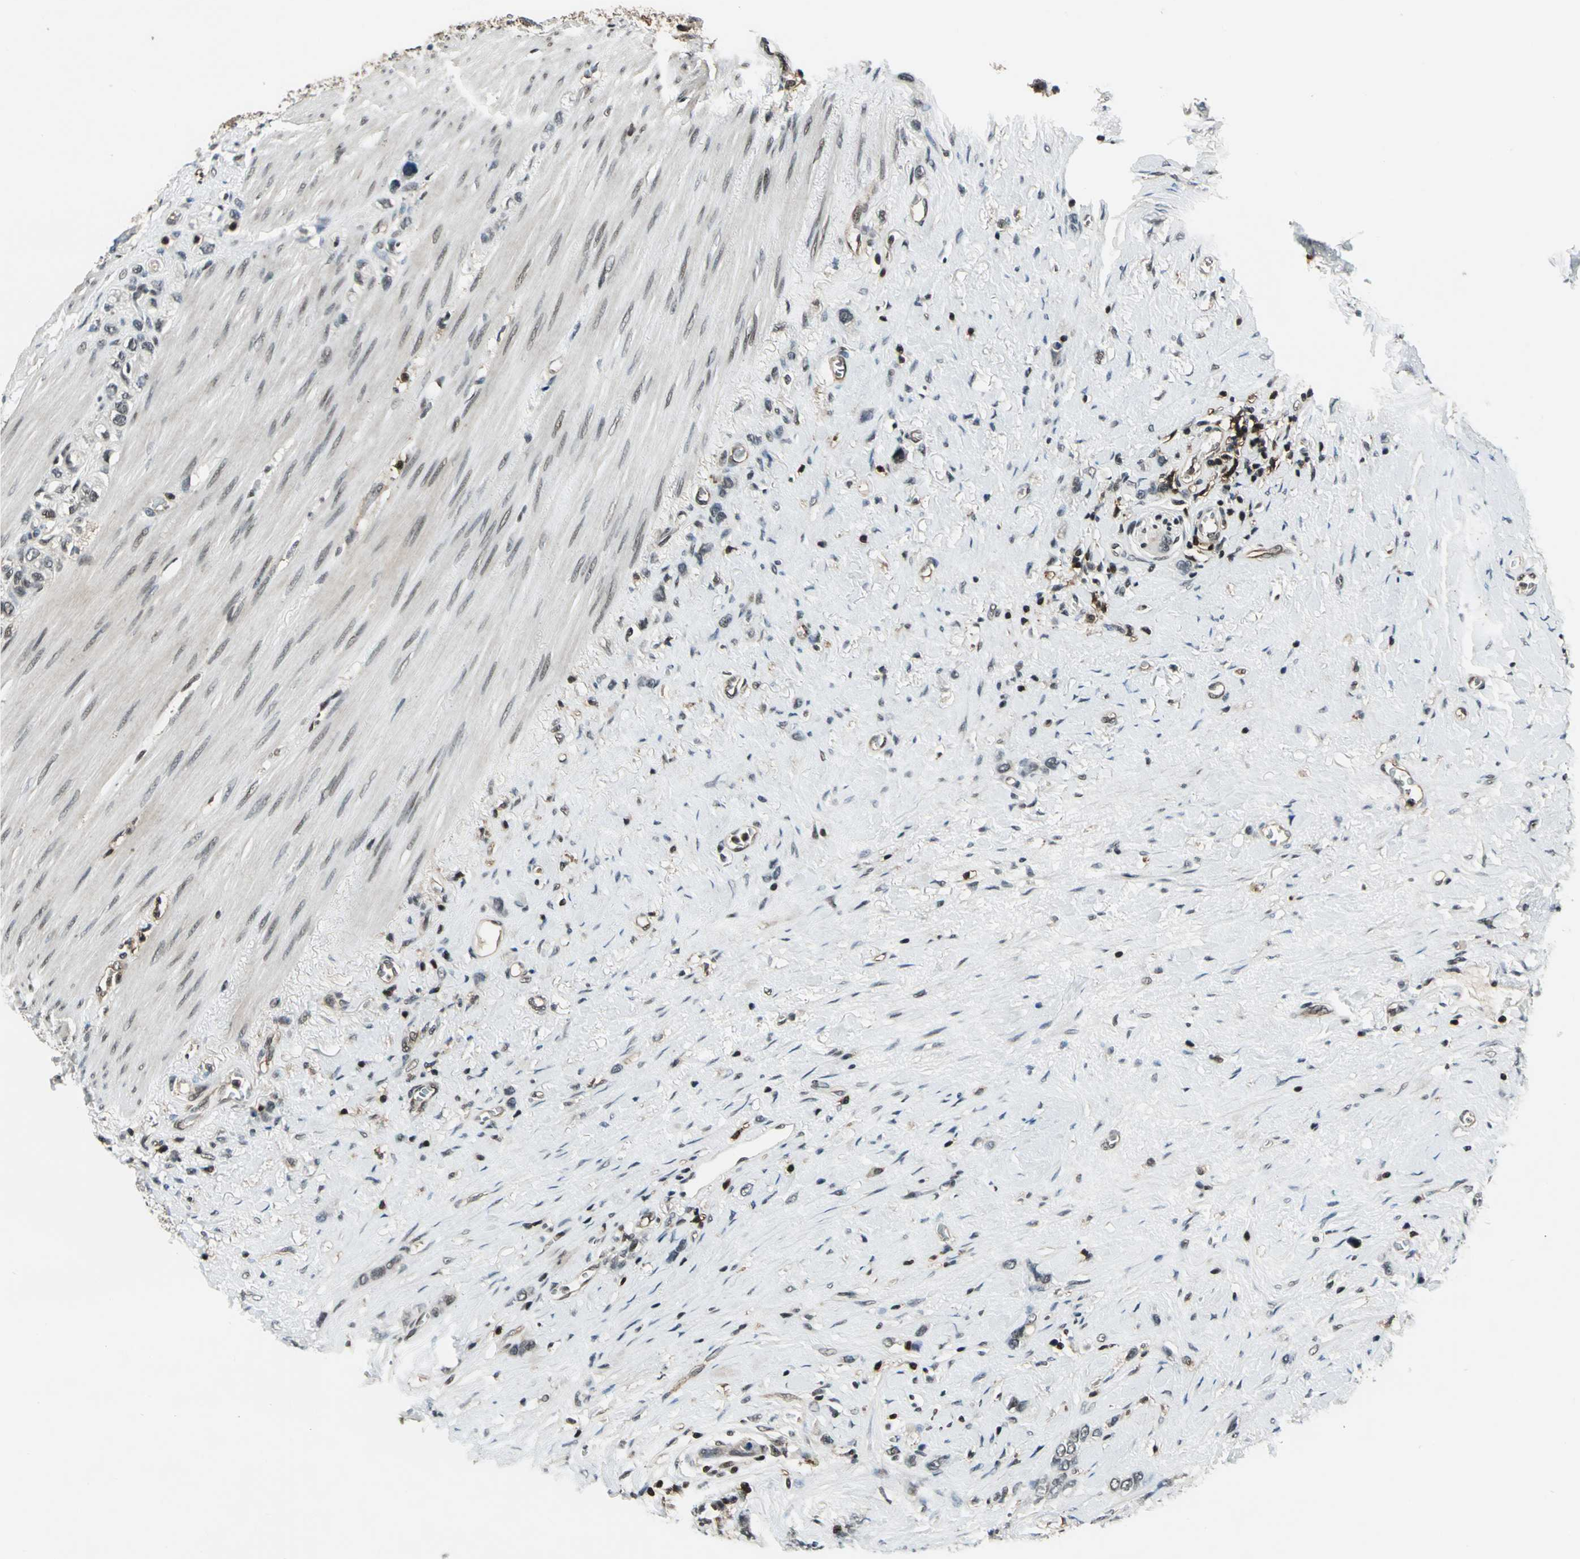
{"staining": {"intensity": "negative", "quantity": "none", "location": "none"}, "tissue": "stomach cancer", "cell_type": "Tumor cells", "image_type": "cancer", "snomed": [{"axis": "morphology", "description": "Normal tissue, NOS"}, {"axis": "morphology", "description": "Adenocarcinoma, NOS"}, {"axis": "morphology", "description": "Adenocarcinoma, High grade"}, {"axis": "topography", "description": "Stomach, upper"}, {"axis": "topography", "description": "Stomach"}], "caption": "An immunohistochemistry photomicrograph of stomach cancer is shown. There is no staining in tumor cells of stomach cancer. (Immunohistochemistry (ihc), brightfield microscopy, high magnification).", "gene": "NR2C2", "patient": {"sex": "female", "age": 65}}